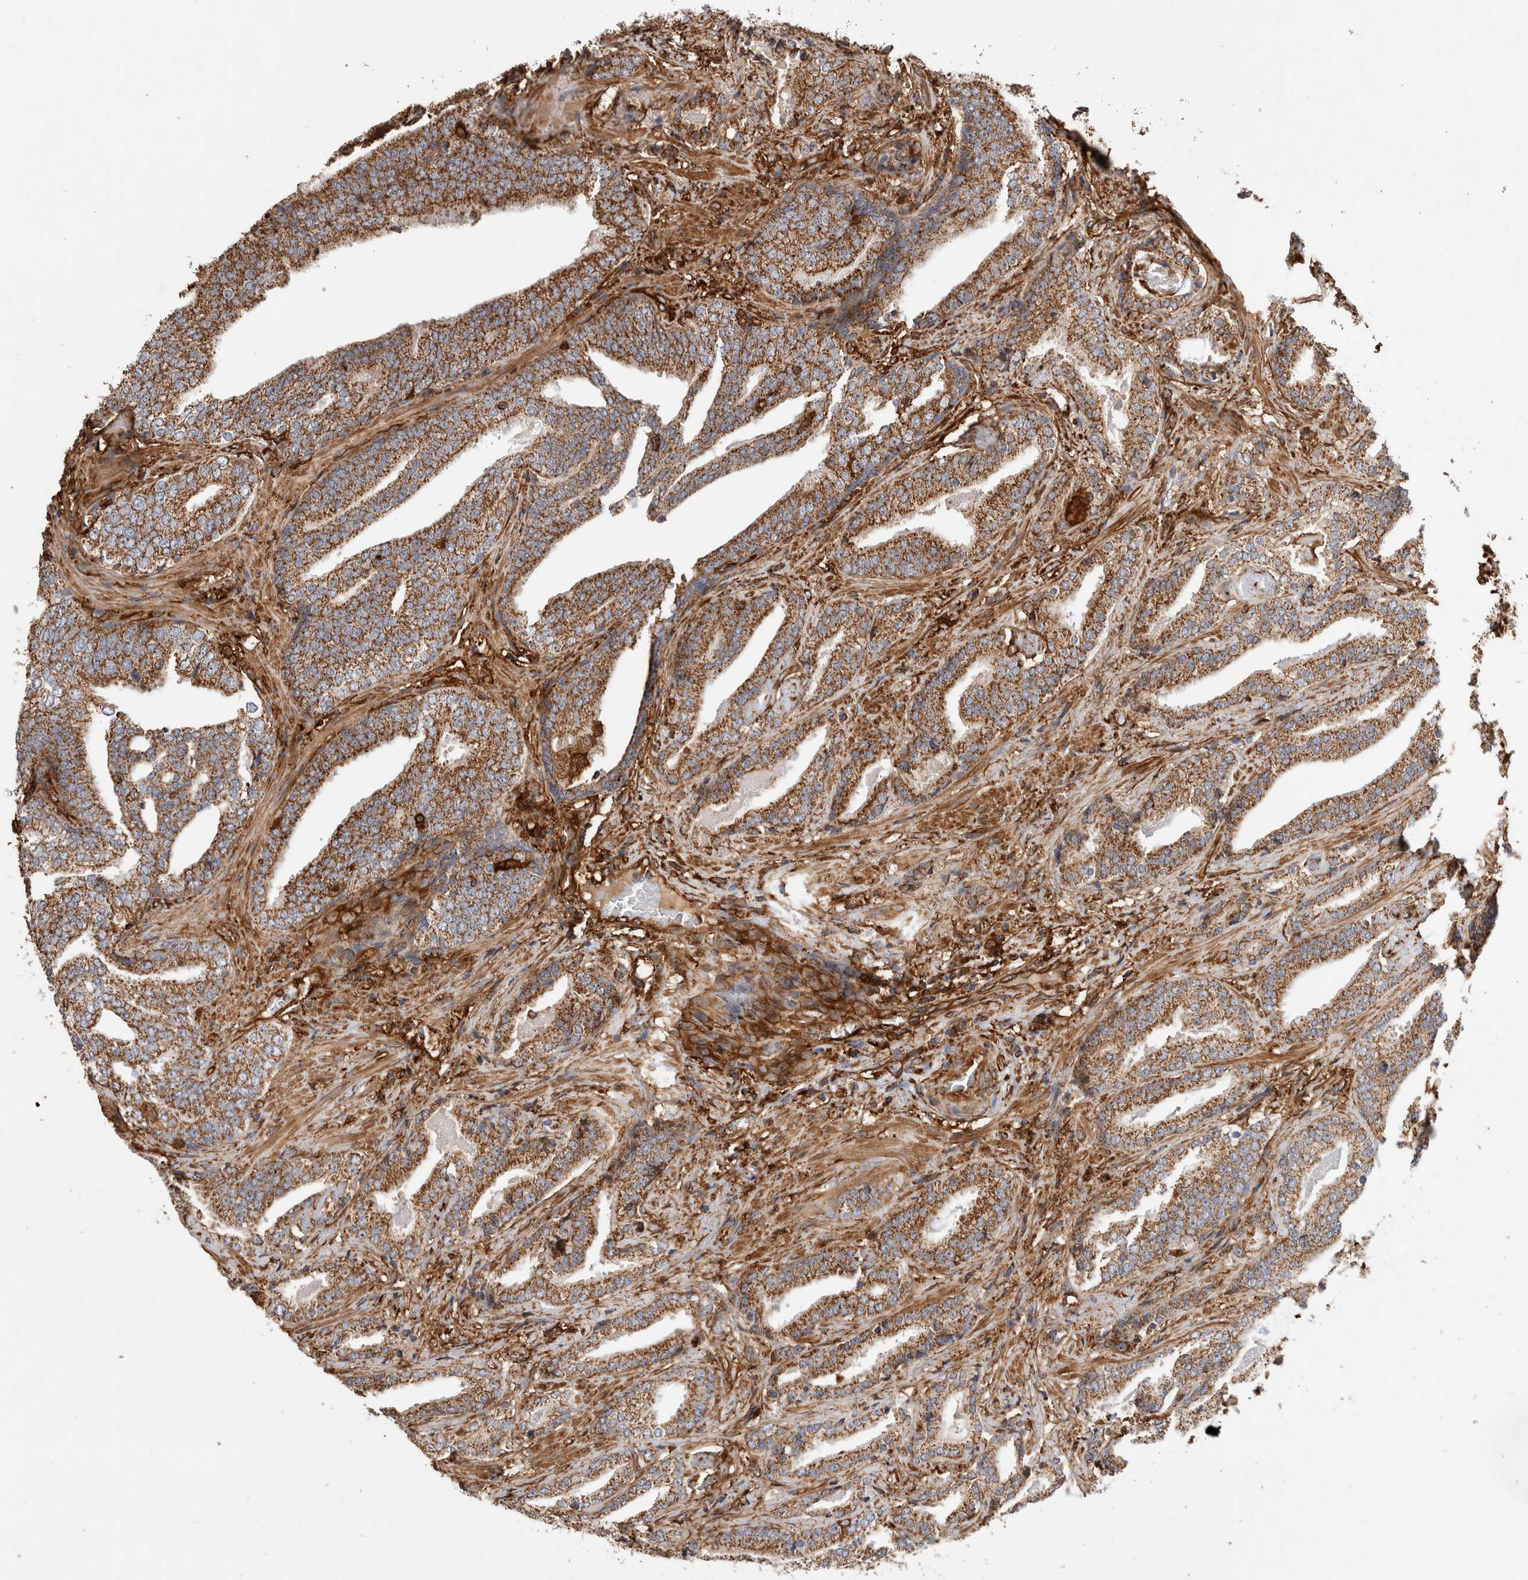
{"staining": {"intensity": "moderate", "quantity": ">75%", "location": "cytoplasmic/membranous"}, "tissue": "prostate cancer", "cell_type": "Tumor cells", "image_type": "cancer", "snomed": [{"axis": "morphology", "description": "Adenocarcinoma, Low grade"}, {"axis": "topography", "description": "Prostate"}], "caption": "About >75% of tumor cells in human adenocarcinoma (low-grade) (prostate) reveal moderate cytoplasmic/membranous protein staining as visualized by brown immunohistochemical staining.", "gene": "ZNF397", "patient": {"sex": "male", "age": 67}}